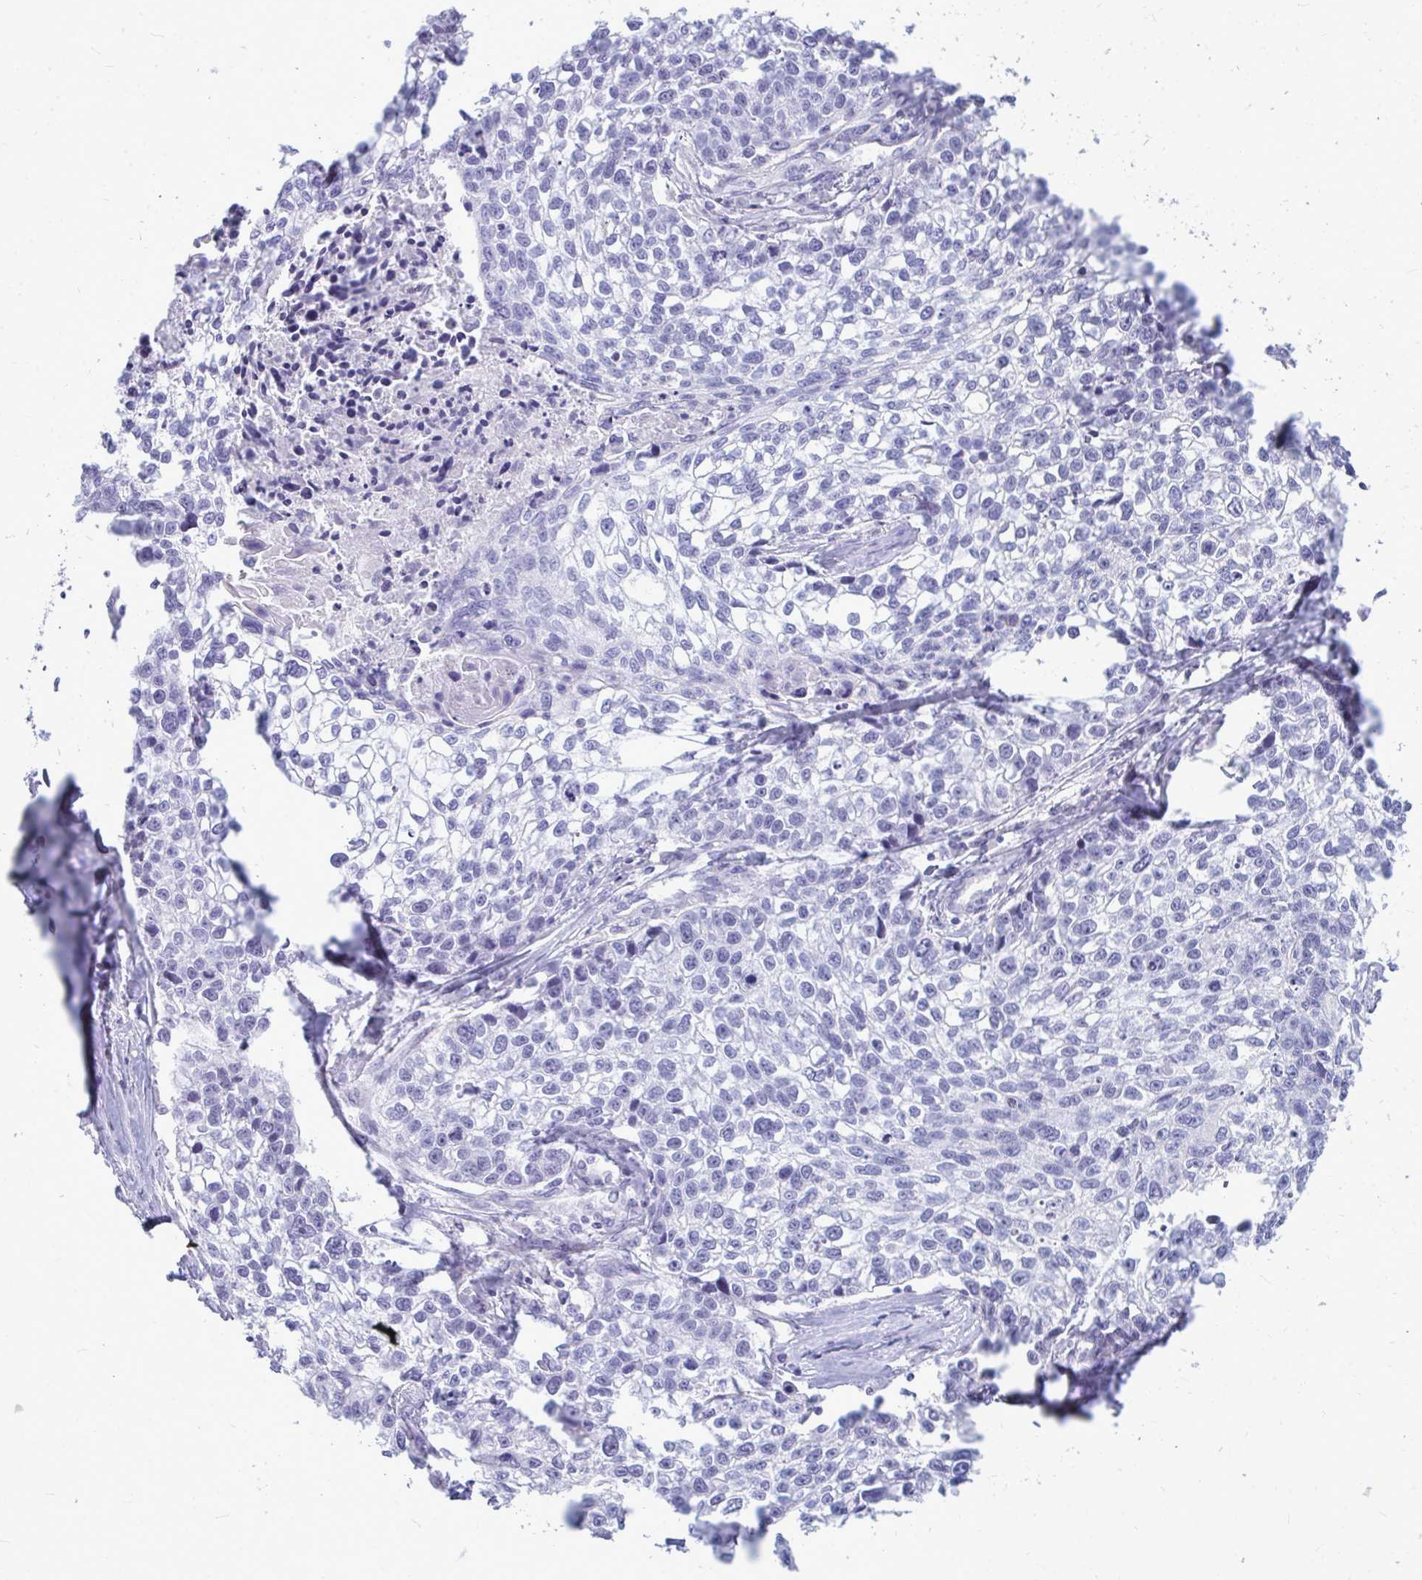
{"staining": {"intensity": "negative", "quantity": "none", "location": "none"}, "tissue": "lung cancer", "cell_type": "Tumor cells", "image_type": "cancer", "snomed": [{"axis": "morphology", "description": "Squamous cell carcinoma, NOS"}, {"axis": "topography", "description": "Lung"}], "caption": "The image reveals no significant positivity in tumor cells of lung cancer (squamous cell carcinoma). (DAB immunohistochemistry (IHC) with hematoxylin counter stain).", "gene": "ZSCAN25", "patient": {"sex": "male", "age": 74}}